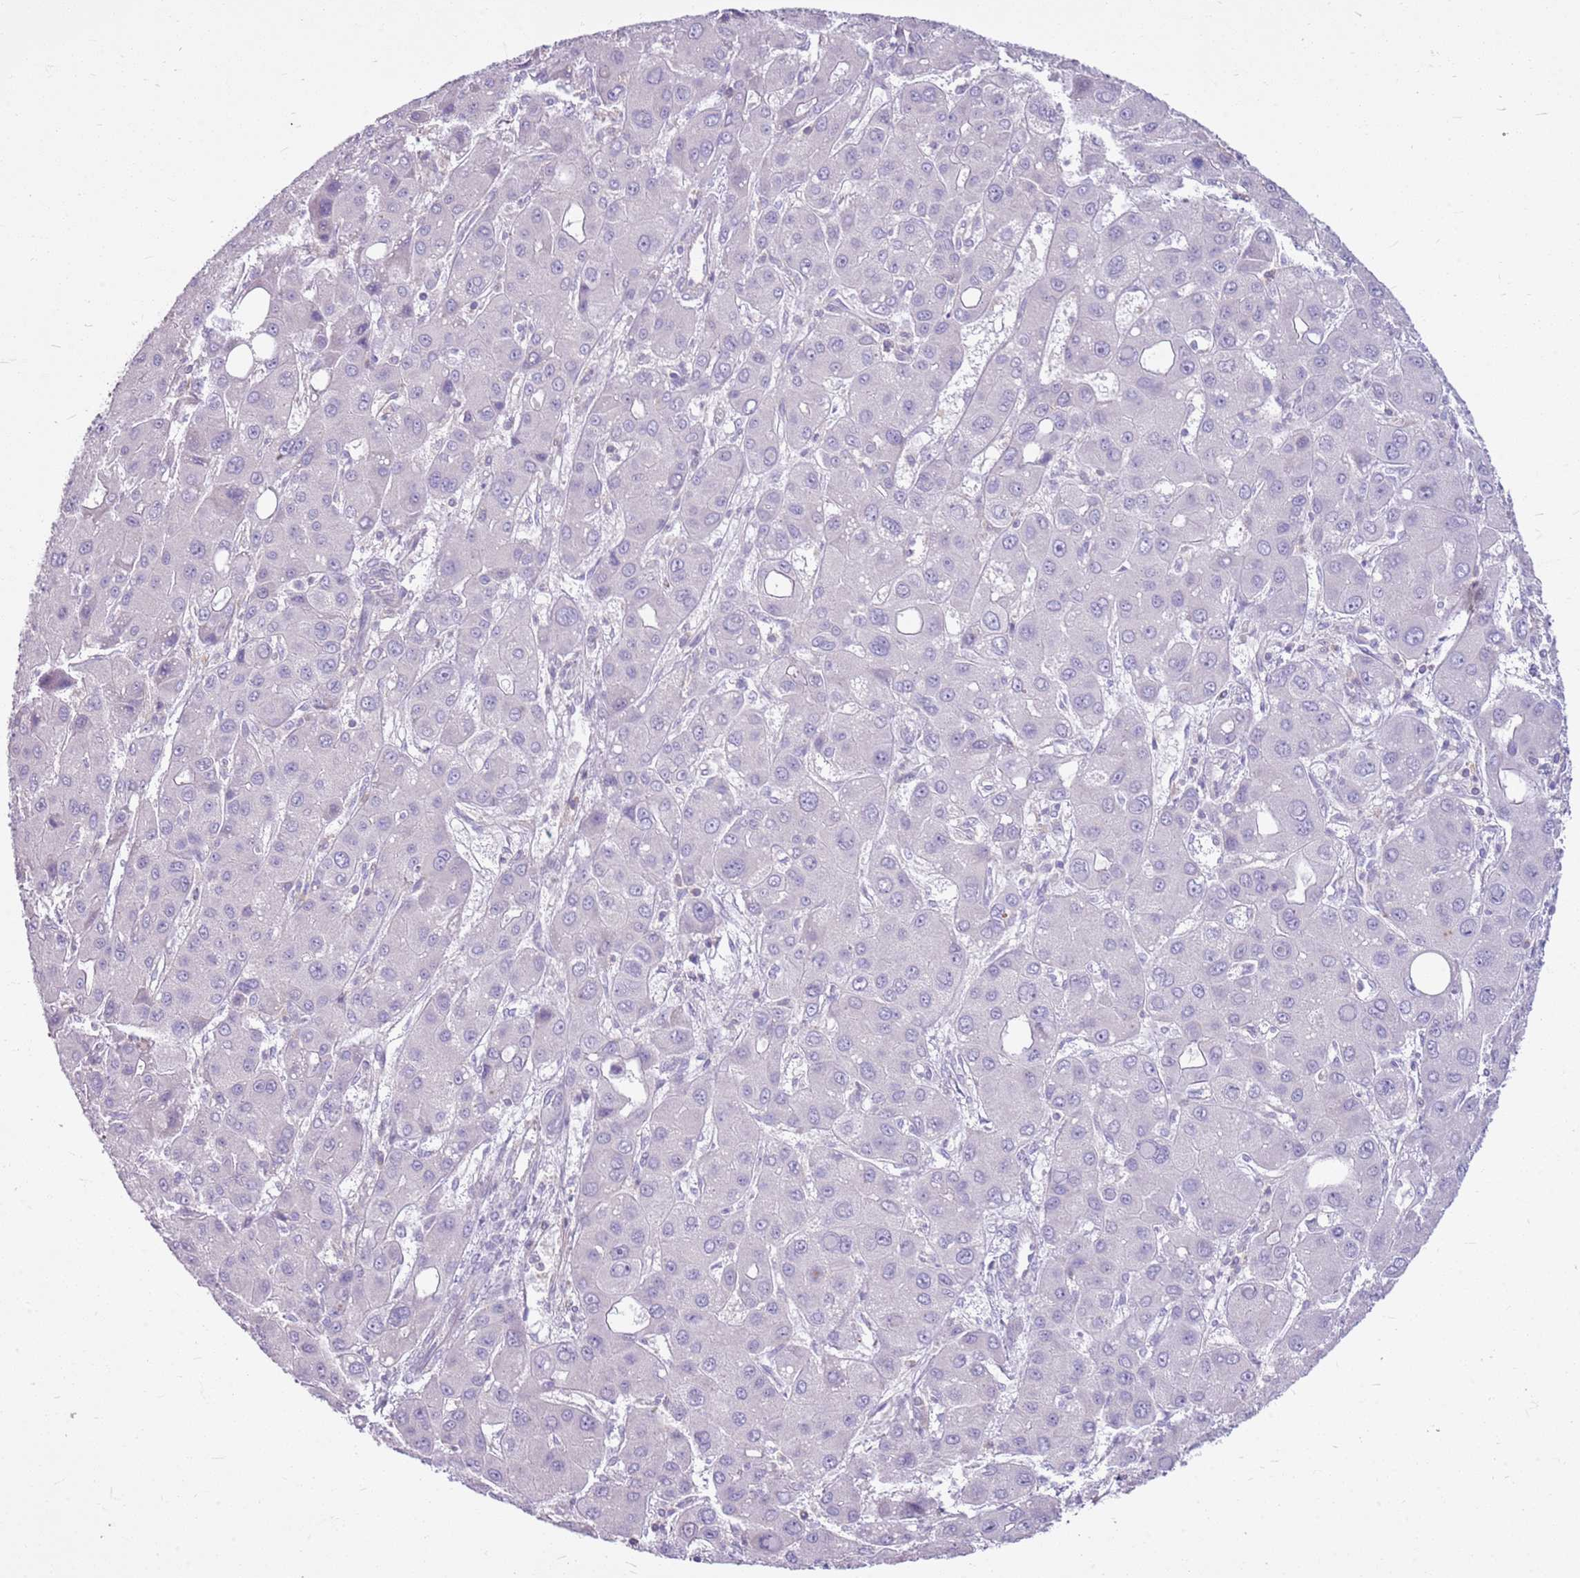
{"staining": {"intensity": "negative", "quantity": "none", "location": "none"}, "tissue": "liver cancer", "cell_type": "Tumor cells", "image_type": "cancer", "snomed": [{"axis": "morphology", "description": "Carcinoma, Hepatocellular, NOS"}, {"axis": "topography", "description": "Liver"}], "caption": "Liver cancer (hepatocellular carcinoma) stained for a protein using immunohistochemistry (IHC) displays no expression tumor cells.", "gene": "CNPPD1", "patient": {"sex": "male", "age": 55}}